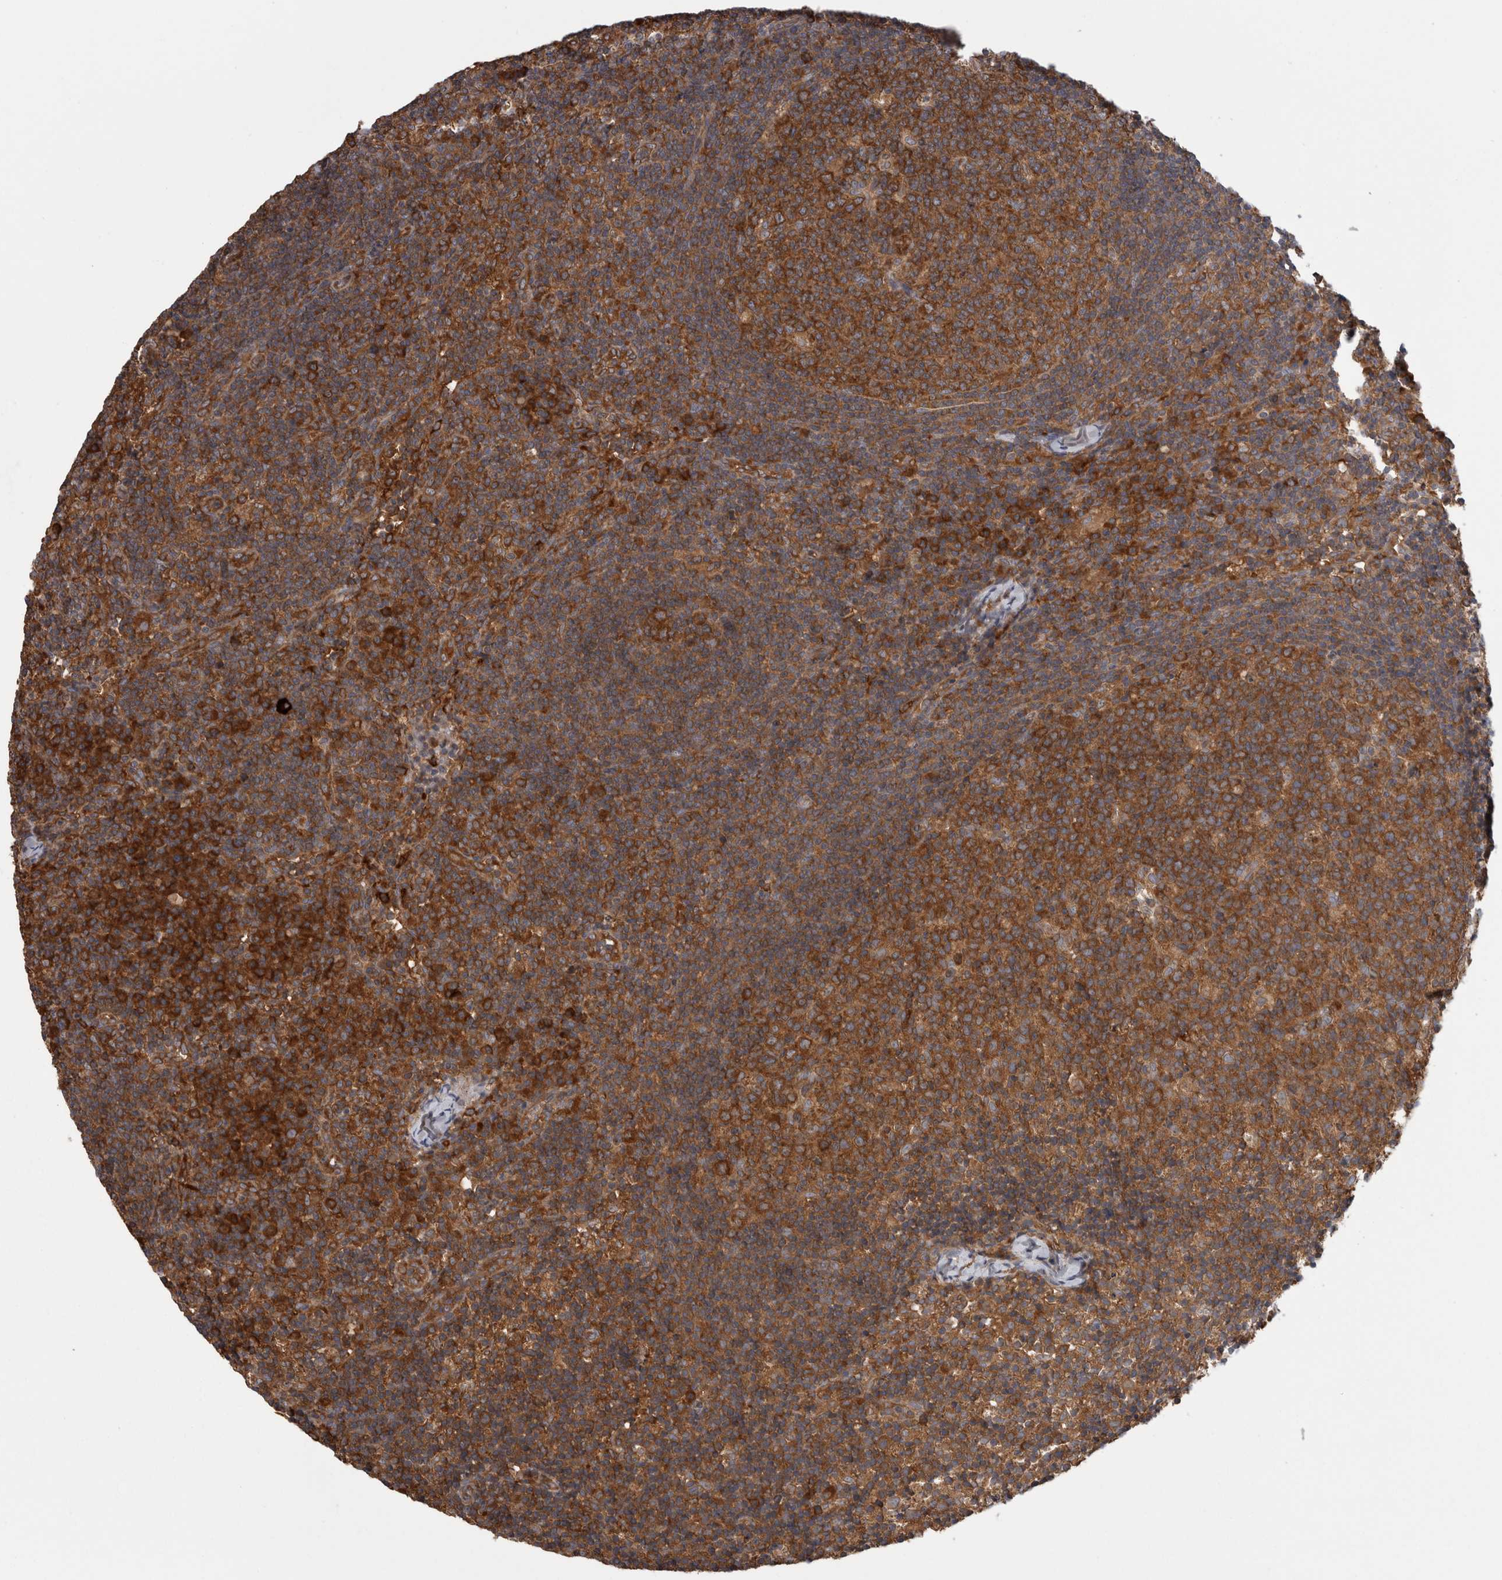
{"staining": {"intensity": "strong", "quantity": ">75%", "location": "cytoplasmic/membranous"}, "tissue": "lymph node", "cell_type": "Germinal center cells", "image_type": "normal", "snomed": [{"axis": "morphology", "description": "Normal tissue, NOS"}, {"axis": "morphology", "description": "Inflammation, NOS"}, {"axis": "topography", "description": "Lymph node"}], "caption": "Lymph node was stained to show a protein in brown. There is high levels of strong cytoplasmic/membranous positivity in about >75% of germinal center cells.", "gene": "SMCR8", "patient": {"sex": "male", "age": 55}}